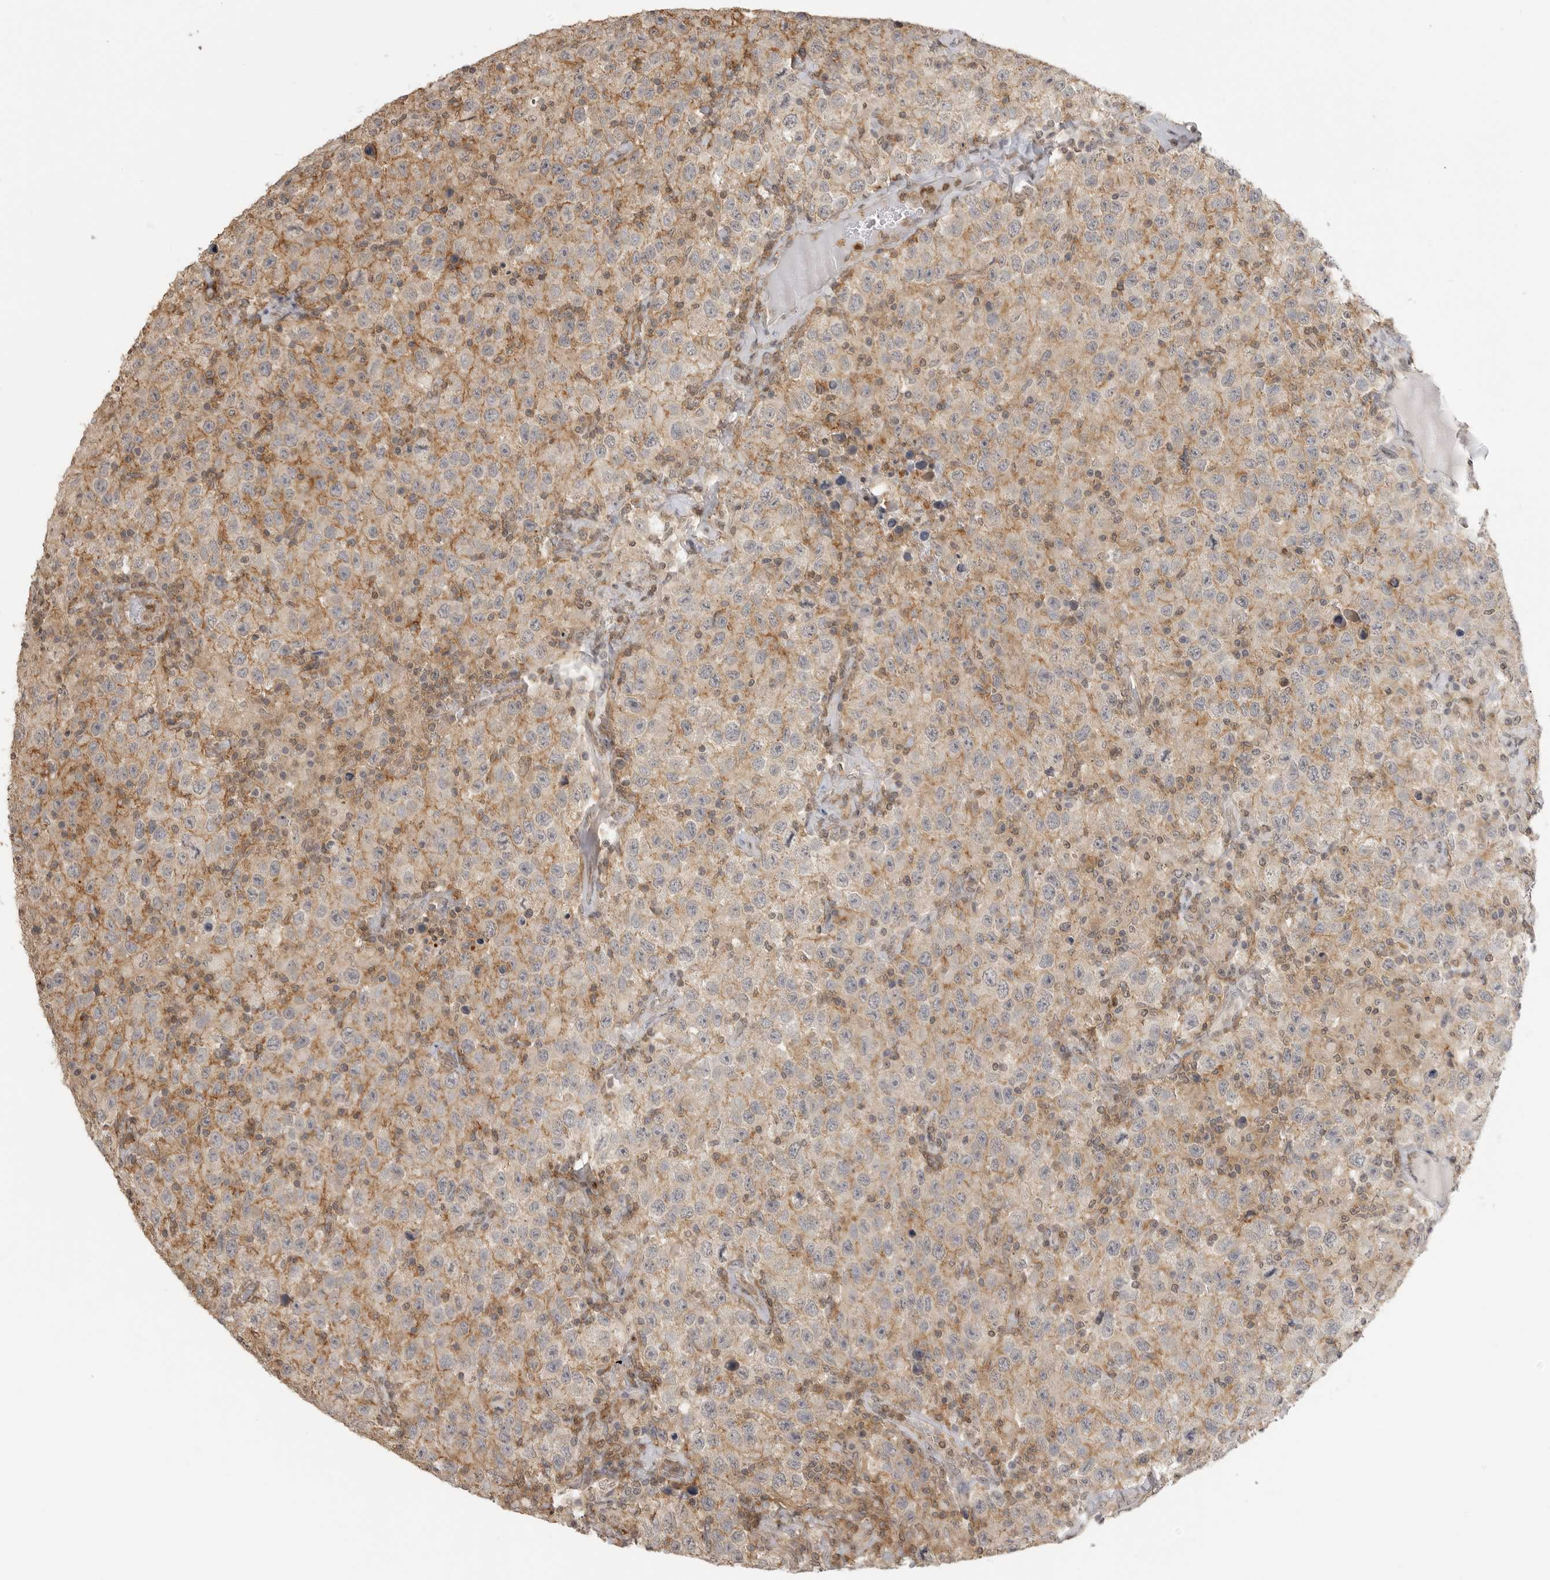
{"staining": {"intensity": "moderate", "quantity": "<25%", "location": "cytoplasmic/membranous"}, "tissue": "testis cancer", "cell_type": "Tumor cells", "image_type": "cancer", "snomed": [{"axis": "morphology", "description": "Seminoma, NOS"}, {"axis": "topography", "description": "Testis"}], "caption": "Protein analysis of testis seminoma tissue reveals moderate cytoplasmic/membranous positivity in about <25% of tumor cells.", "gene": "GPC2", "patient": {"sex": "male", "age": 41}}